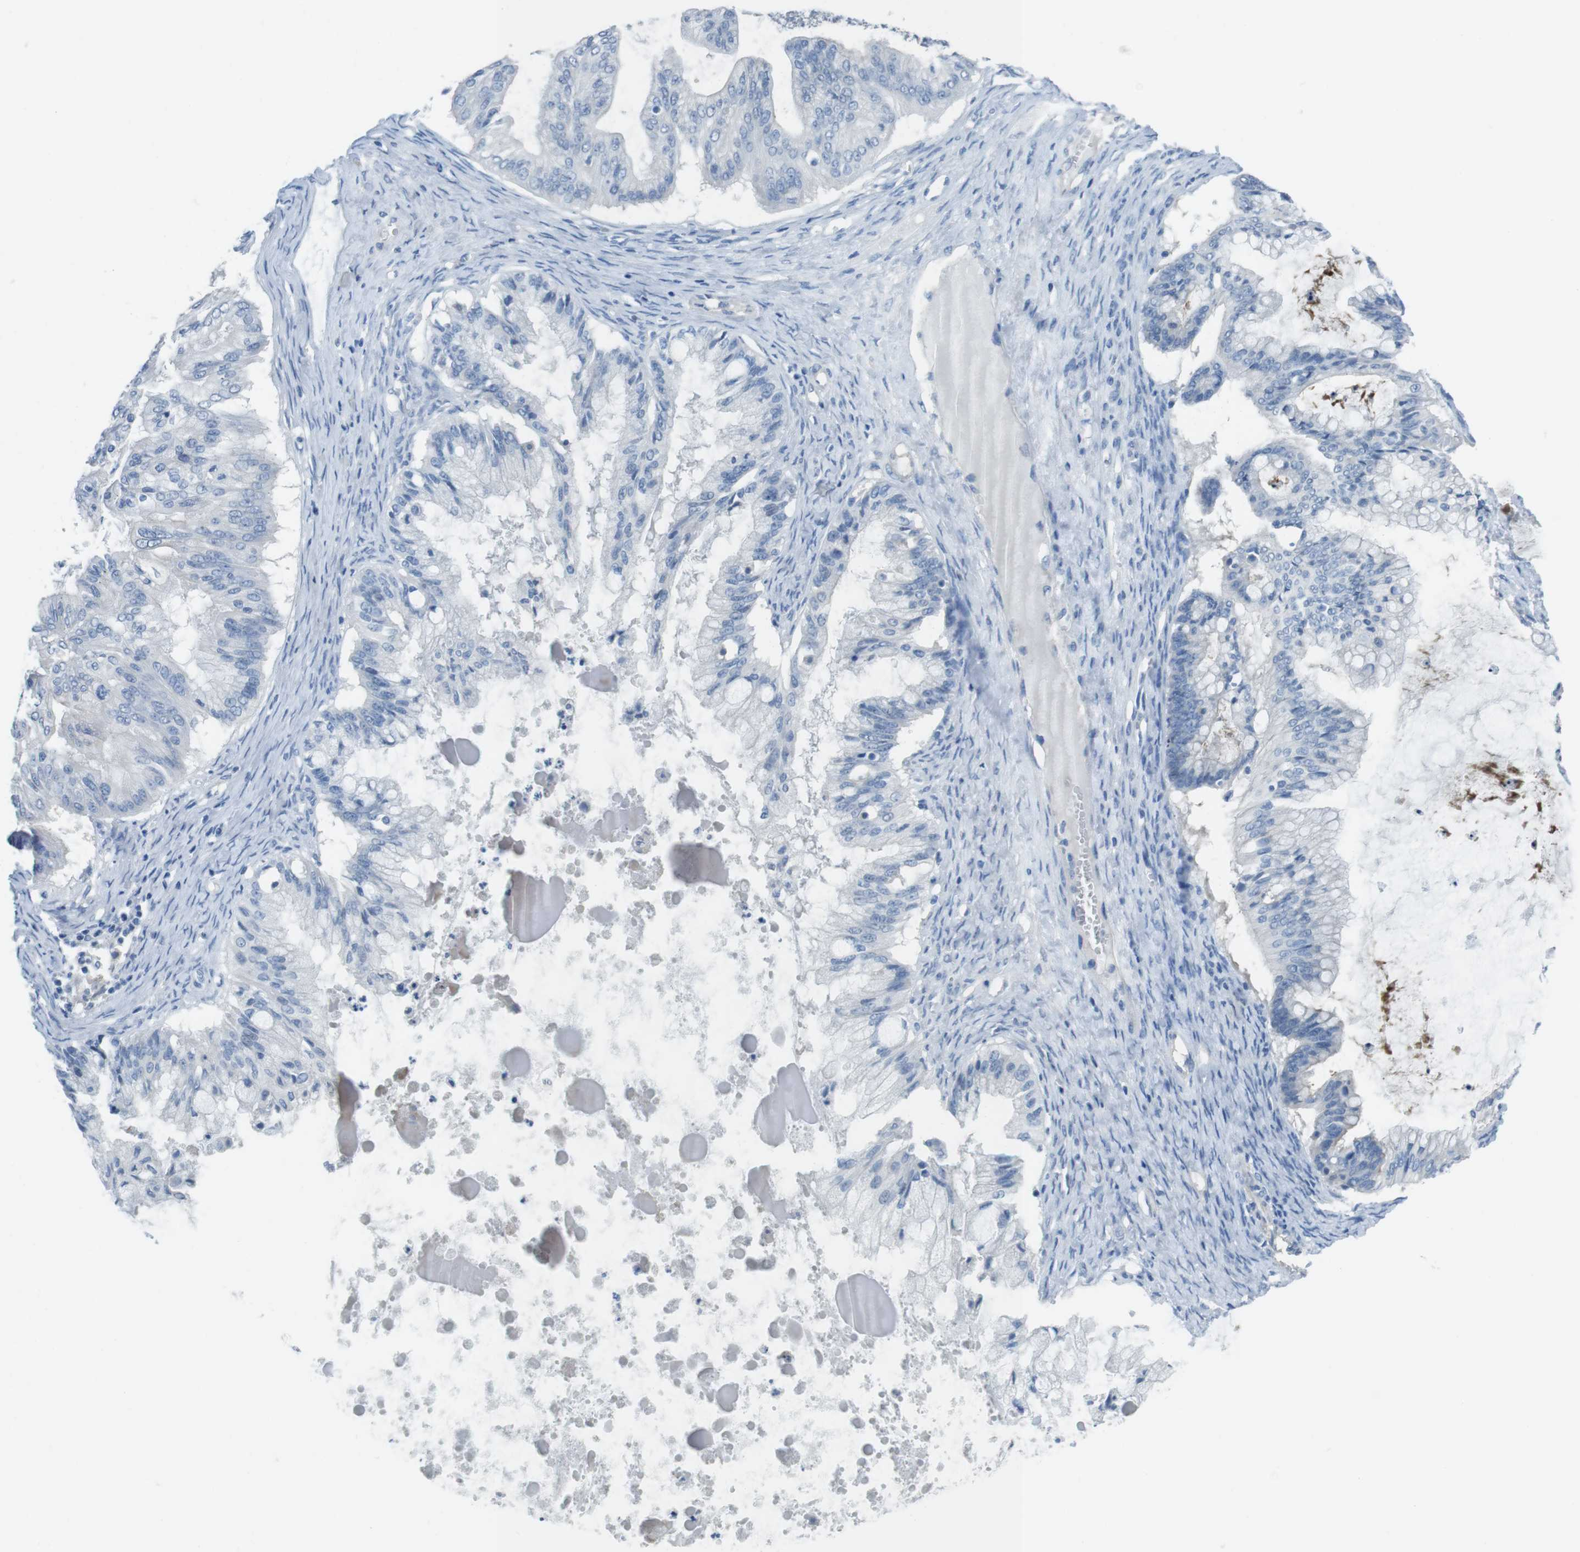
{"staining": {"intensity": "negative", "quantity": "none", "location": "none"}, "tissue": "ovarian cancer", "cell_type": "Tumor cells", "image_type": "cancer", "snomed": [{"axis": "morphology", "description": "Cystadenocarcinoma, mucinous, NOS"}, {"axis": "topography", "description": "Ovary"}], "caption": "This is a image of IHC staining of ovarian cancer, which shows no positivity in tumor cells.", "gene": "CYP2C8", "patient": {"sex": "female", "age": 57}}